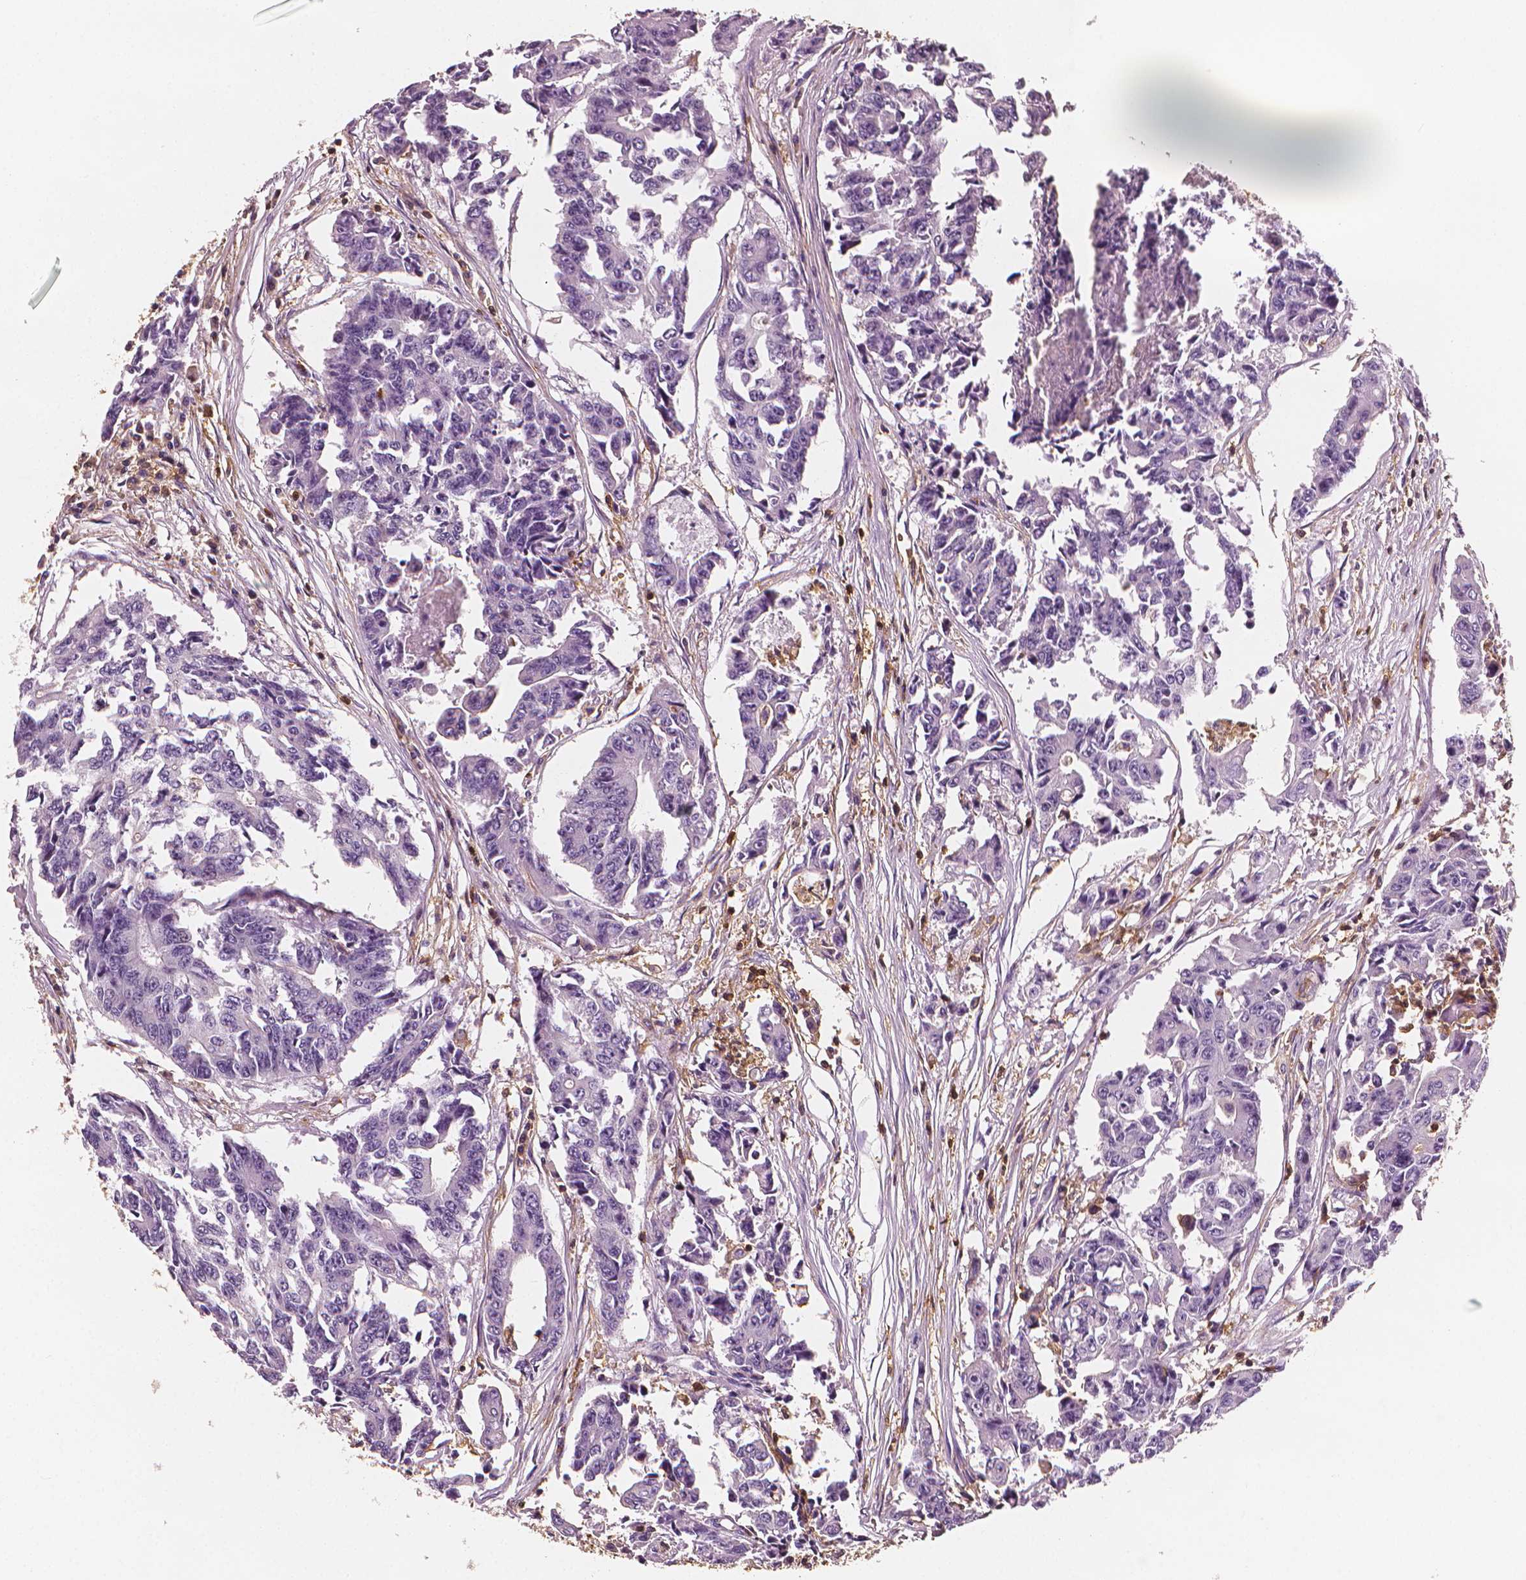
{"staining": {"intensity": "negative", "quantity": "none", "location": "none"}, "tissue": "colorectal cancer", "cell_type": "Tumor cells", "image_type": "cancer", "snomed": [{"axis": "morphology", "description": "Adenocarcinoma, NOS"}, {"axis": "topography", "description": "Rectum"}], "caption": "There is no significant expression in tumor cells of adenocarcinoma (colorectal).", "gene": "PTPRC", "patient": {"sex": "male", "age": 54}}